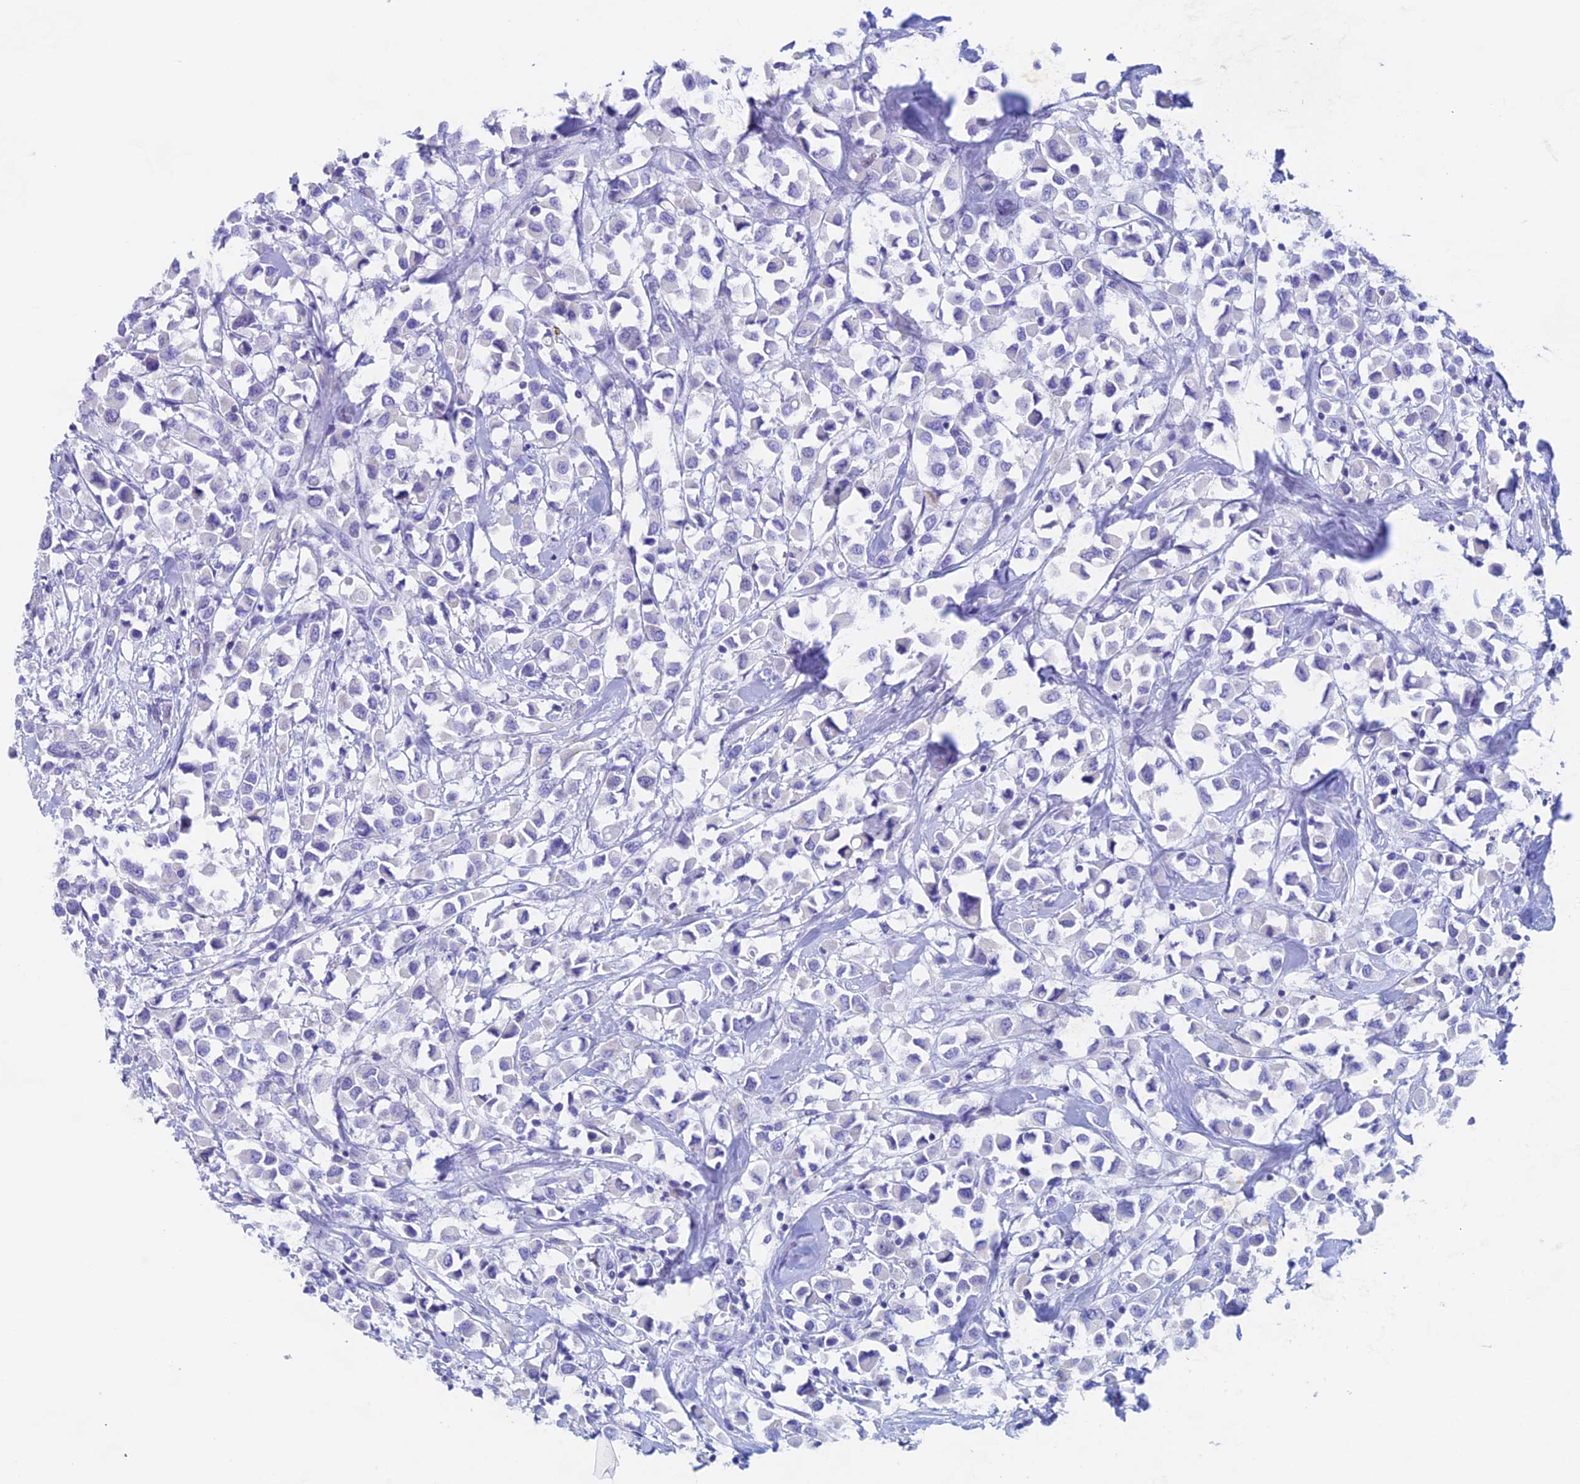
{"staining": {"intensity": "negative", "quantity": "none", "location": "none"}, "tissue": "breast cancer", "cell_type": "Tumor cells", "image_type": "cancer", "snomed": [{"axis": "morphology", "description": "Duct carcinoma"}, {"axis": "topography", "description": "Breast"}], "caption": "Breast infiltrating ductal carcinoma stained for a protein using immunohistochemistry (IHC) demonstrates no staining tumor cells.", "gene": "PSMC3IP", "patient": {"sex": "female", "age": 61}}